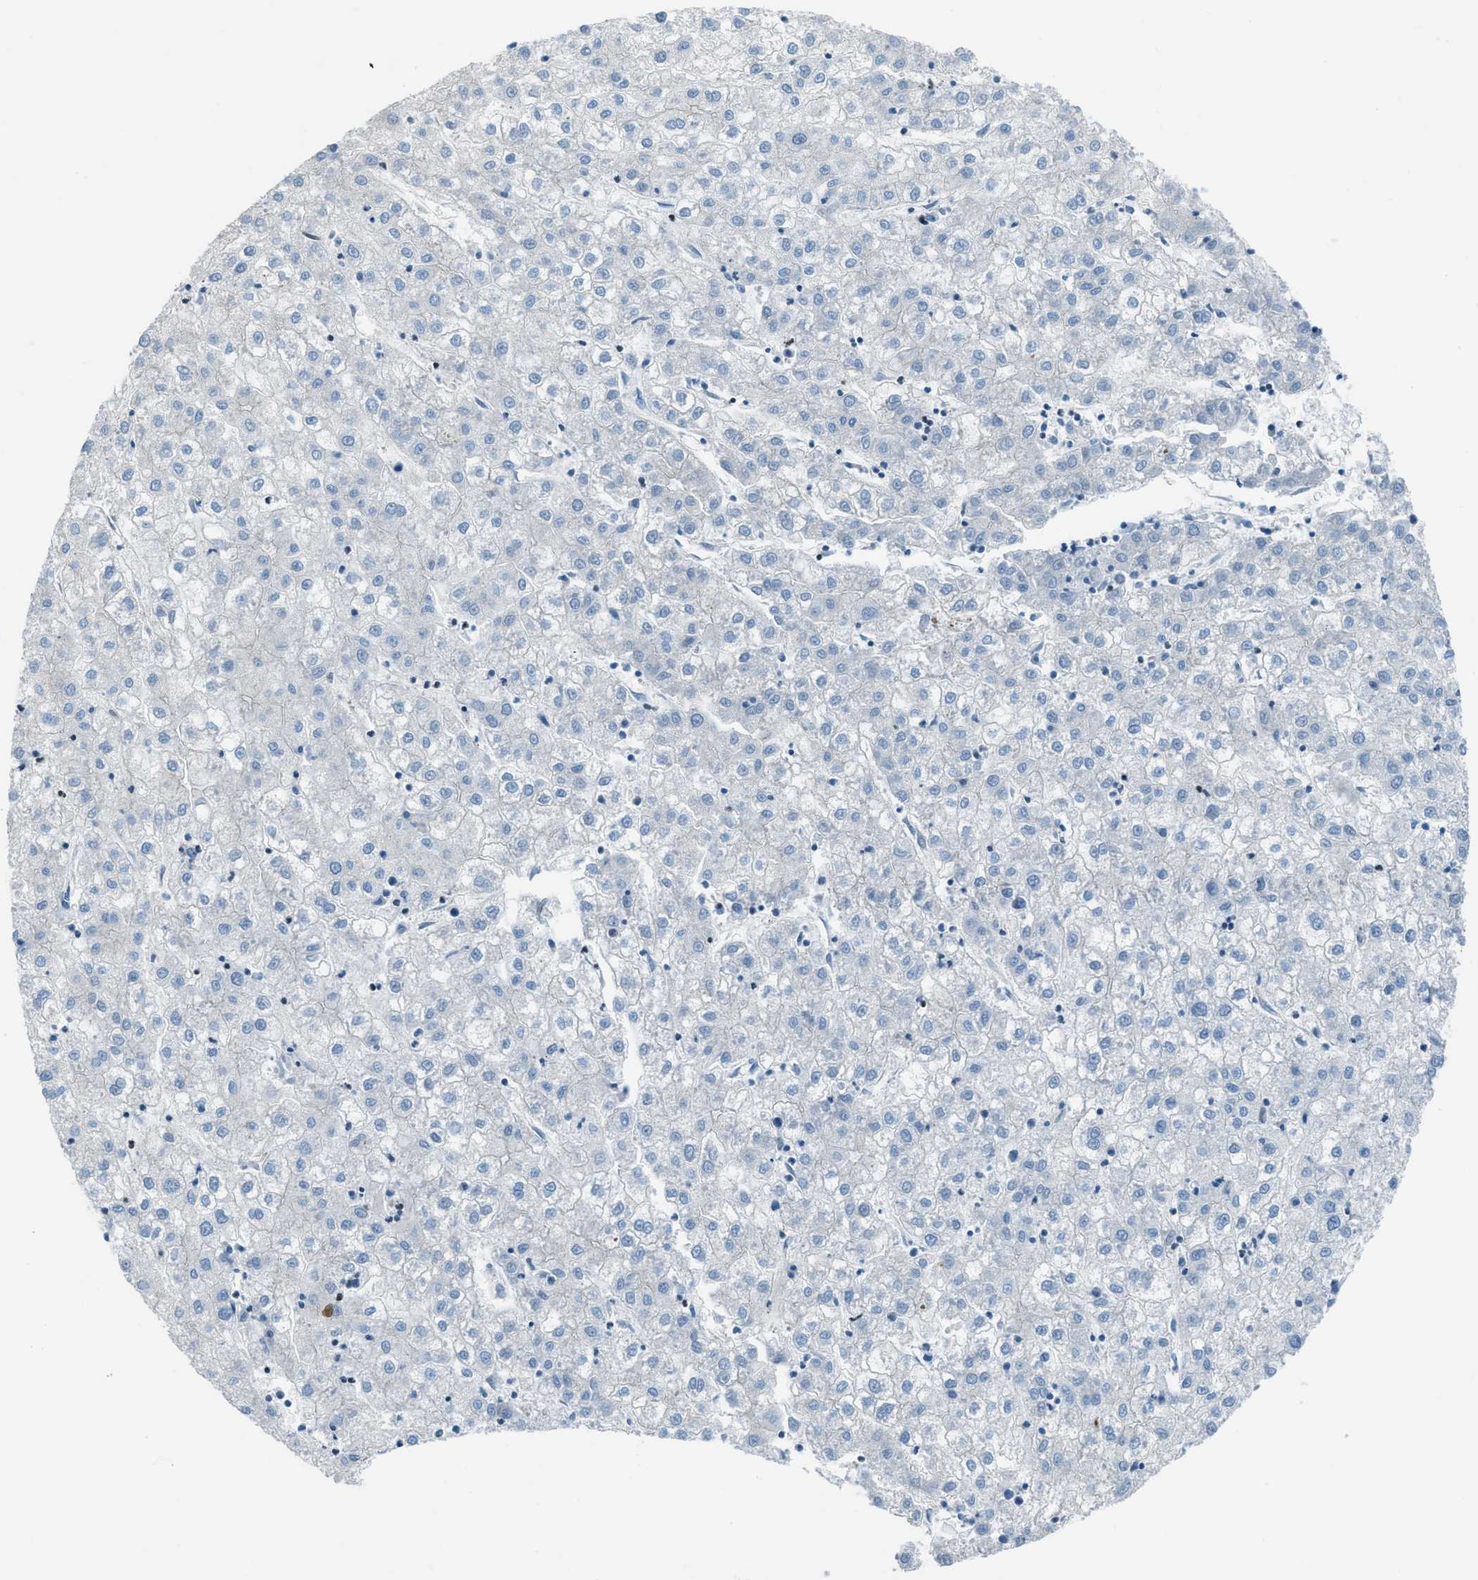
{"staining": {"intensity": "negative", "quantity": "none", "location": "none"}, "tissue": "liver cancer", "cell_type": "Tumor cells", "image_type": "cancer", "snomed": [{"axis": "morphology", "description": "Carcinoma, Hepatocellular, NOS"}, {"axis": "topography", "description": "Liver"}], "caption": "Photomicrograph shows no protein staining in tumor cells of liver cancer (hepatocellular carcinoma) tissue.", "gene": "PRKN", "patient": {"sex": "male", "age": 72}}